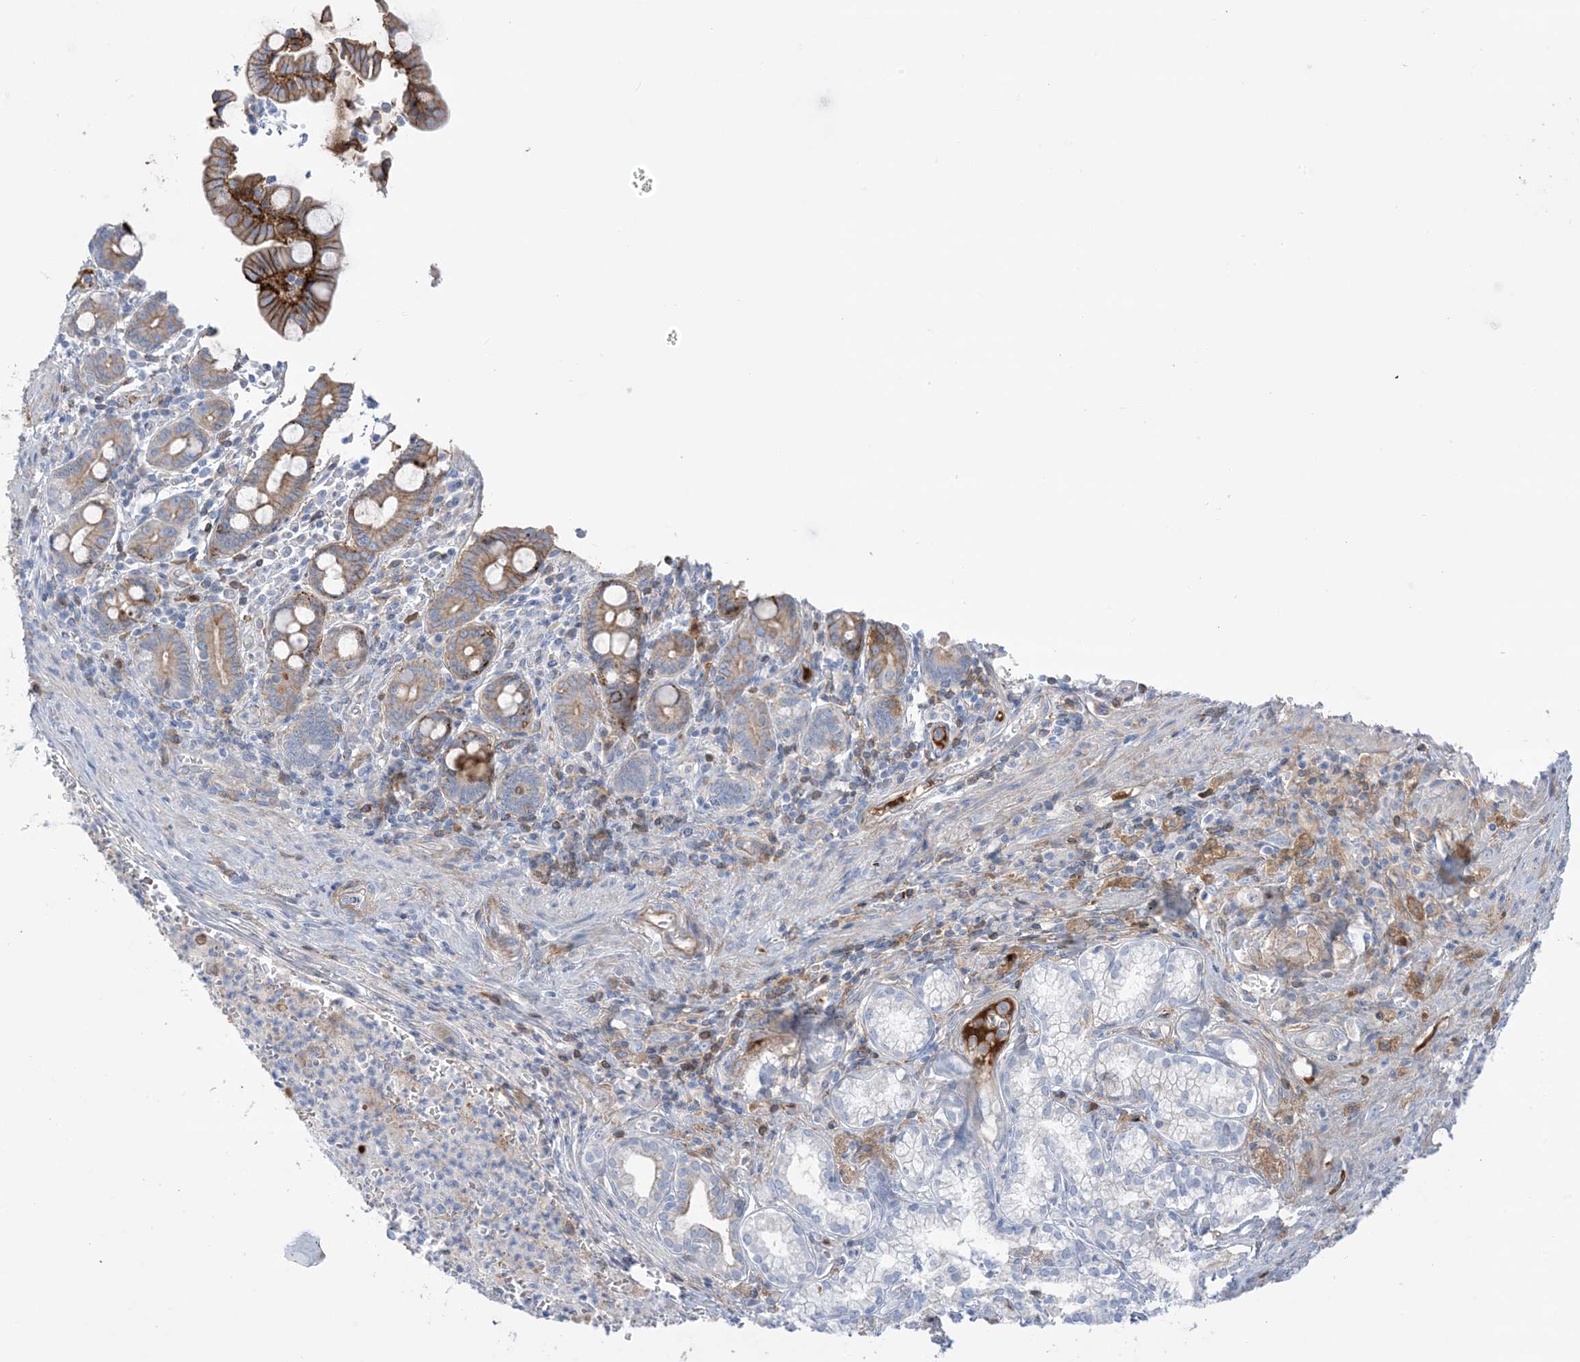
{"staining": {"intensity": "moderate", "quantity": "25%-75%", "location": "cytoplasmic/membranous"}, "tissue": "pancreatic cancer", "cell_type": "Tumor cells", "image_type": "cancer", "snomed": [{"axis": "morphology", "description": "Adenocarcinoma, NOS"}, {"axis": "topography", "description": "Pancreas"}], "caption": "Immunohistochemical staining of pancreatic cancer demonstrates moderate cytoplasmic/membranous protein expression in approximately 25%-75% of tumor cells.", "gene": "ATP11C", "patient": {"sex": "male", "age": 70}}